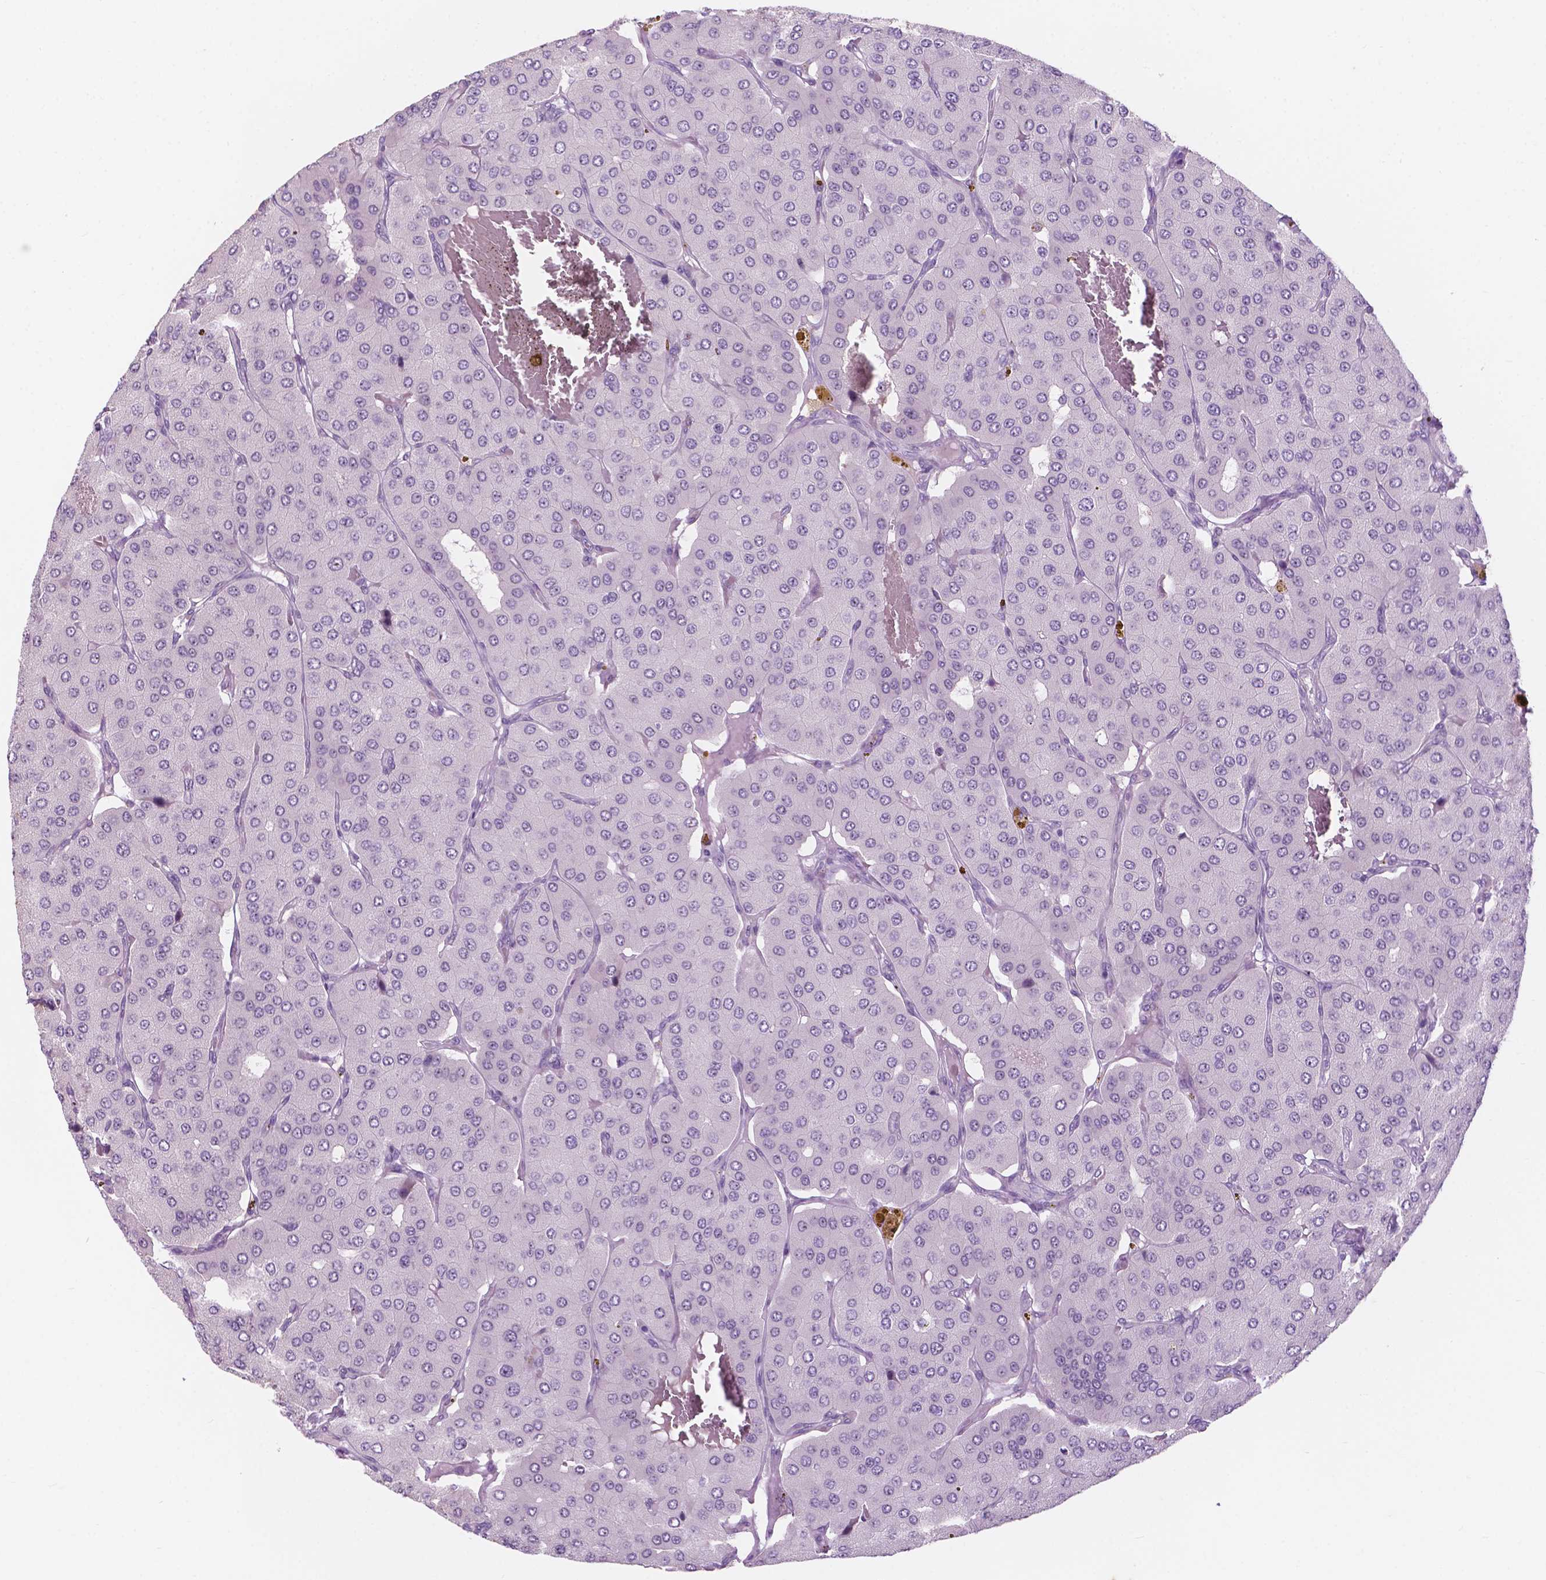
{"staining": {"intensity": "negative", "quantity": "none", "location": "none"}, "tissue": "parathyroid gland", "cell_type": "Glandular cells", "image_type": "normal", "snomed": [{"axis": "morphology", "description": "Normal tissue, NOS"}, {"axis": "morphology", "description": "Adenoma, NOS"}, {"axis": "topography", "description": "Parathyroid gland"}], "caption": "A histopathology image of human parathyroid gland is negative for staining in glandular cells. (DAB IHC, high magnification).", "gene": "ZNF853", "patient": {"sex": "female", "age": 86}}